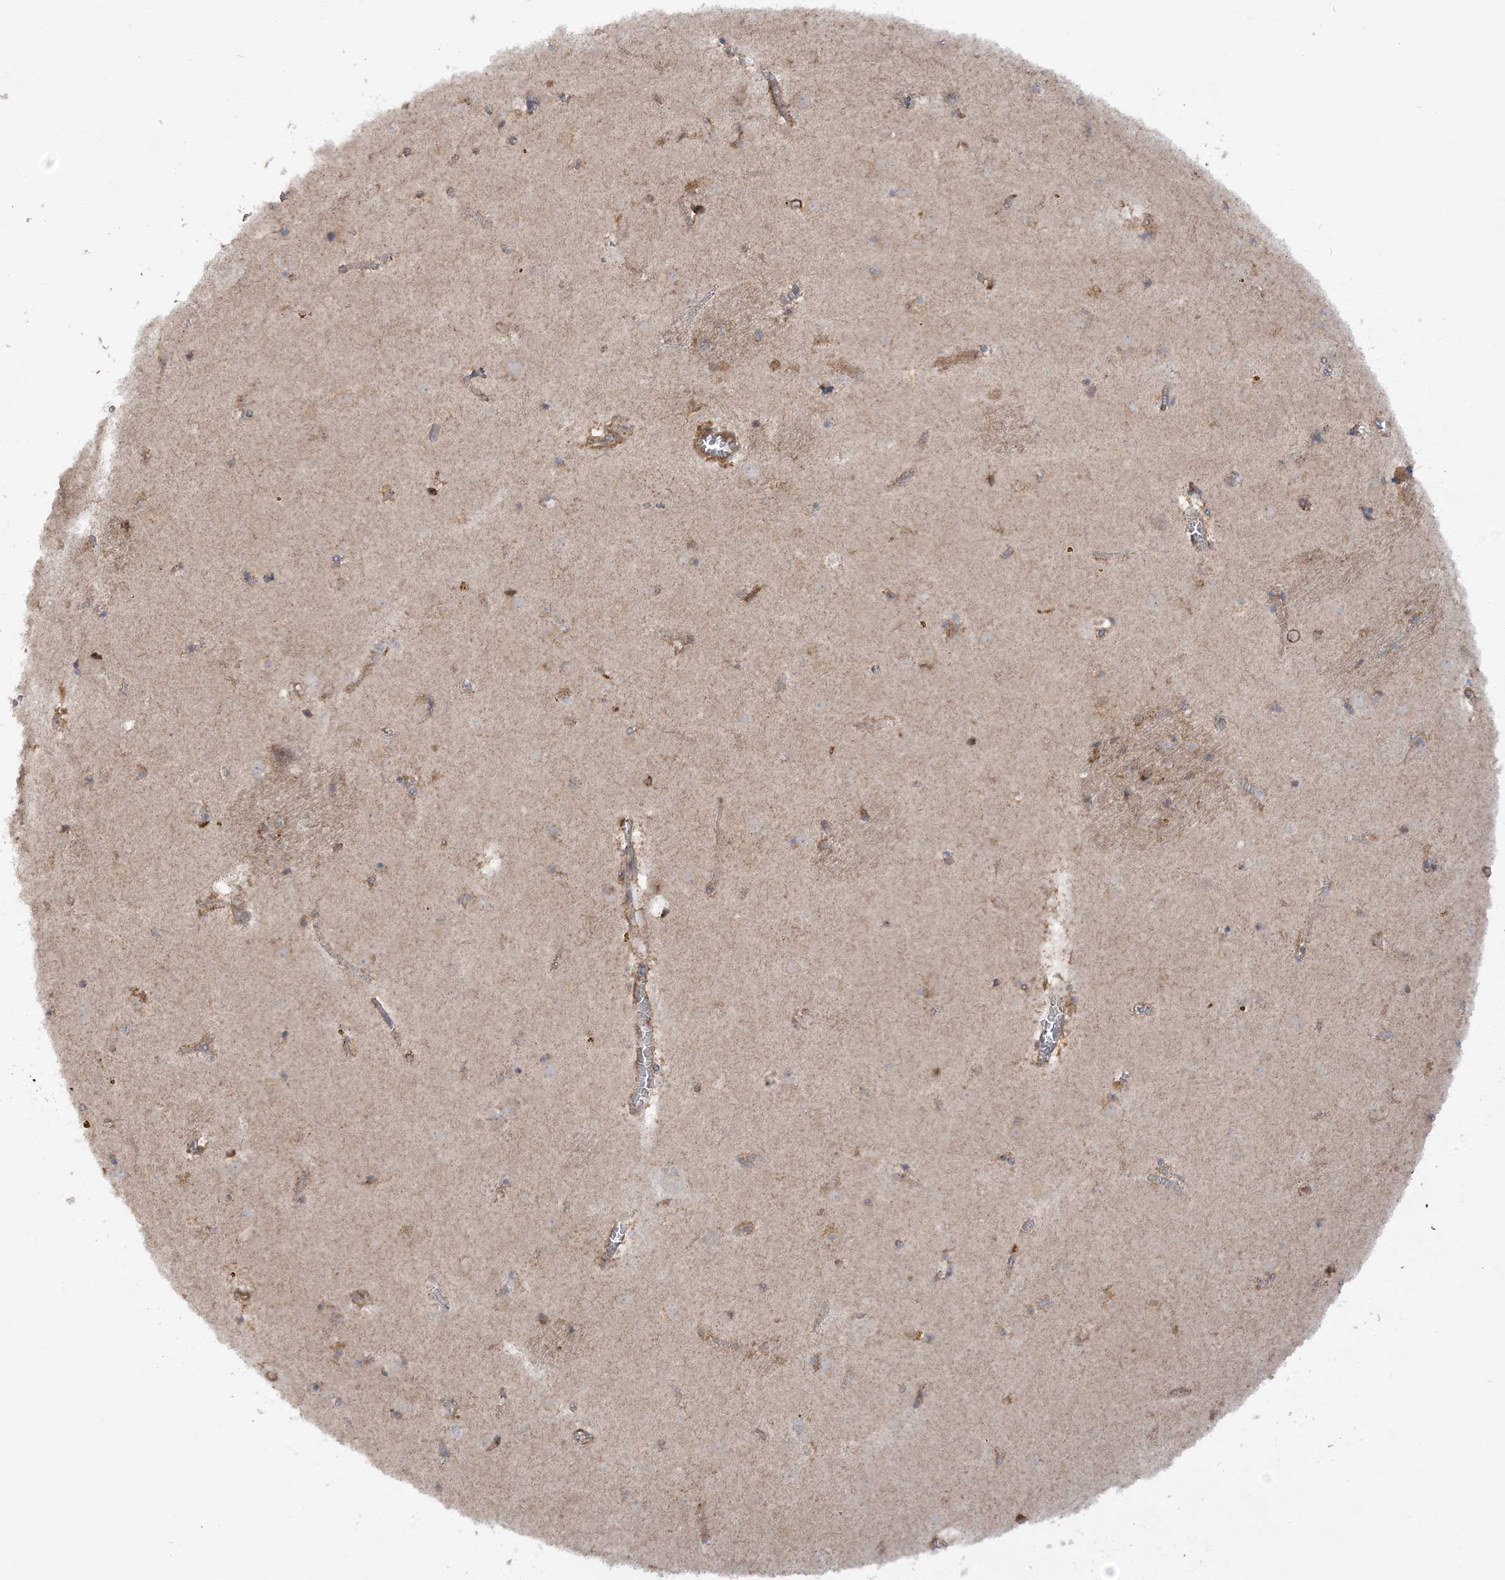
{"staining": {"intensity": "moderate", "quantity": "<25%", "location": "cytoplasmic/membranous"}, "tissue": "caudate", "cell_type": "Glial cells", "image_type": "normal", "snomed": [{"axis": "morphology", "description": "Normal tissue, NOS"}, {"axis": "topography", "description": "Lateral ventricle wall"}], "caption": "High-power microscopy captured an immunohistochemistry histopathology image of unremarkable caudate, revealing moderate cytoplasmic/membranous positivity in about <25% of glial cells.", "gene": "SCLT1", "patient": {"sex": "male", "age": 70}}